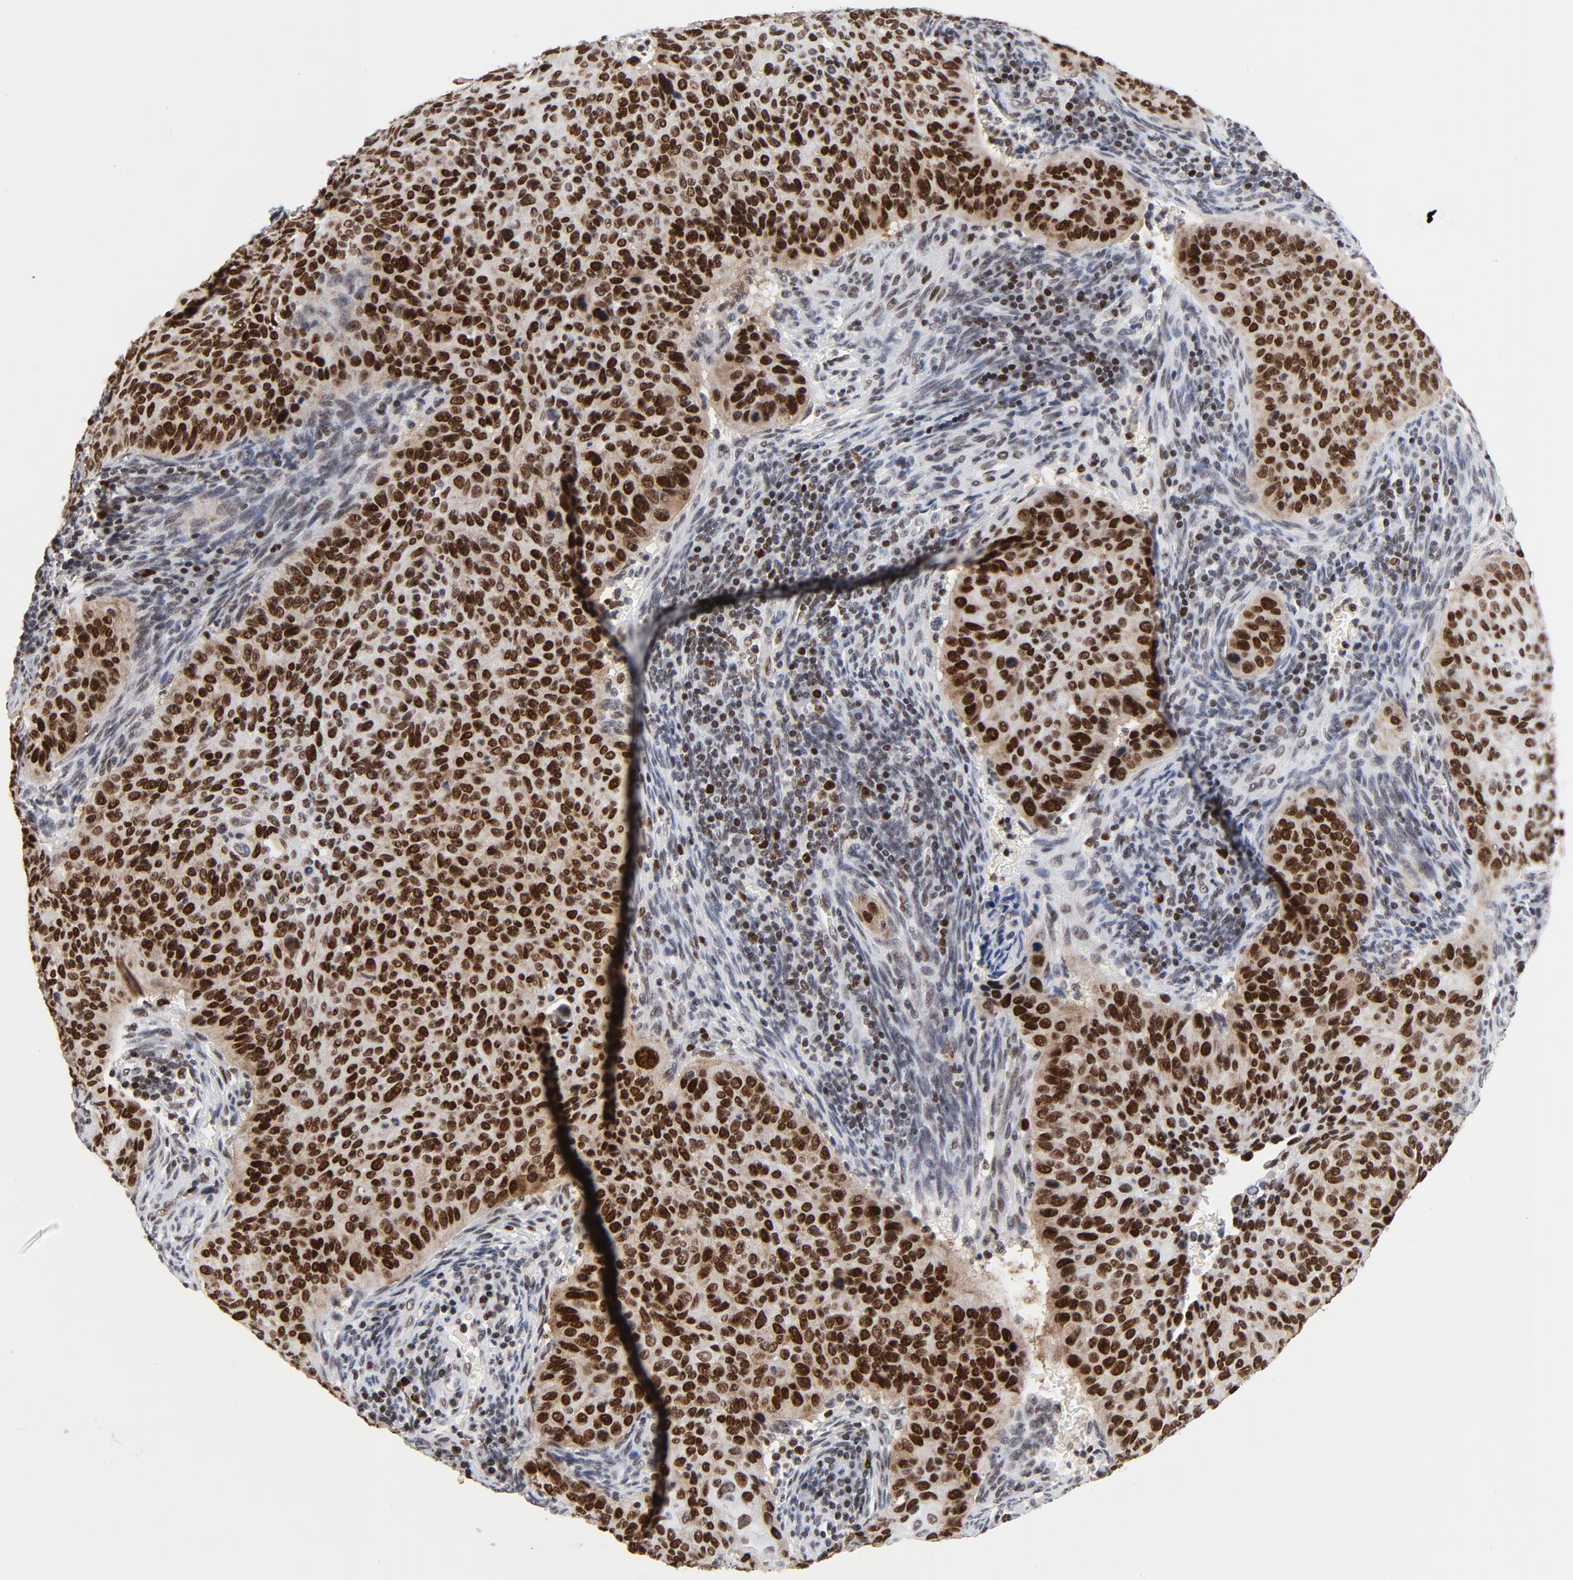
{"staining": {"intensity": "strong", "quantity": ">75%", "location": "nuclear"}, "tissue": "cervical cancer", "cell_type": "Tumor cells", "image_type": "cancer", "snomed": [{"axis": "morphology", "description": "Adenocarcinoma, NOS"}, {"axis": "topography", "description": "Cervix"}], "caption": "This image reveals IHC staining of human cervical cancer (adenocarcinoma), with high strong nuclear staining in approximately >75% of tumor cells.", "gene": "RFC4", "patient": {"sex": "female", "age": 29}}